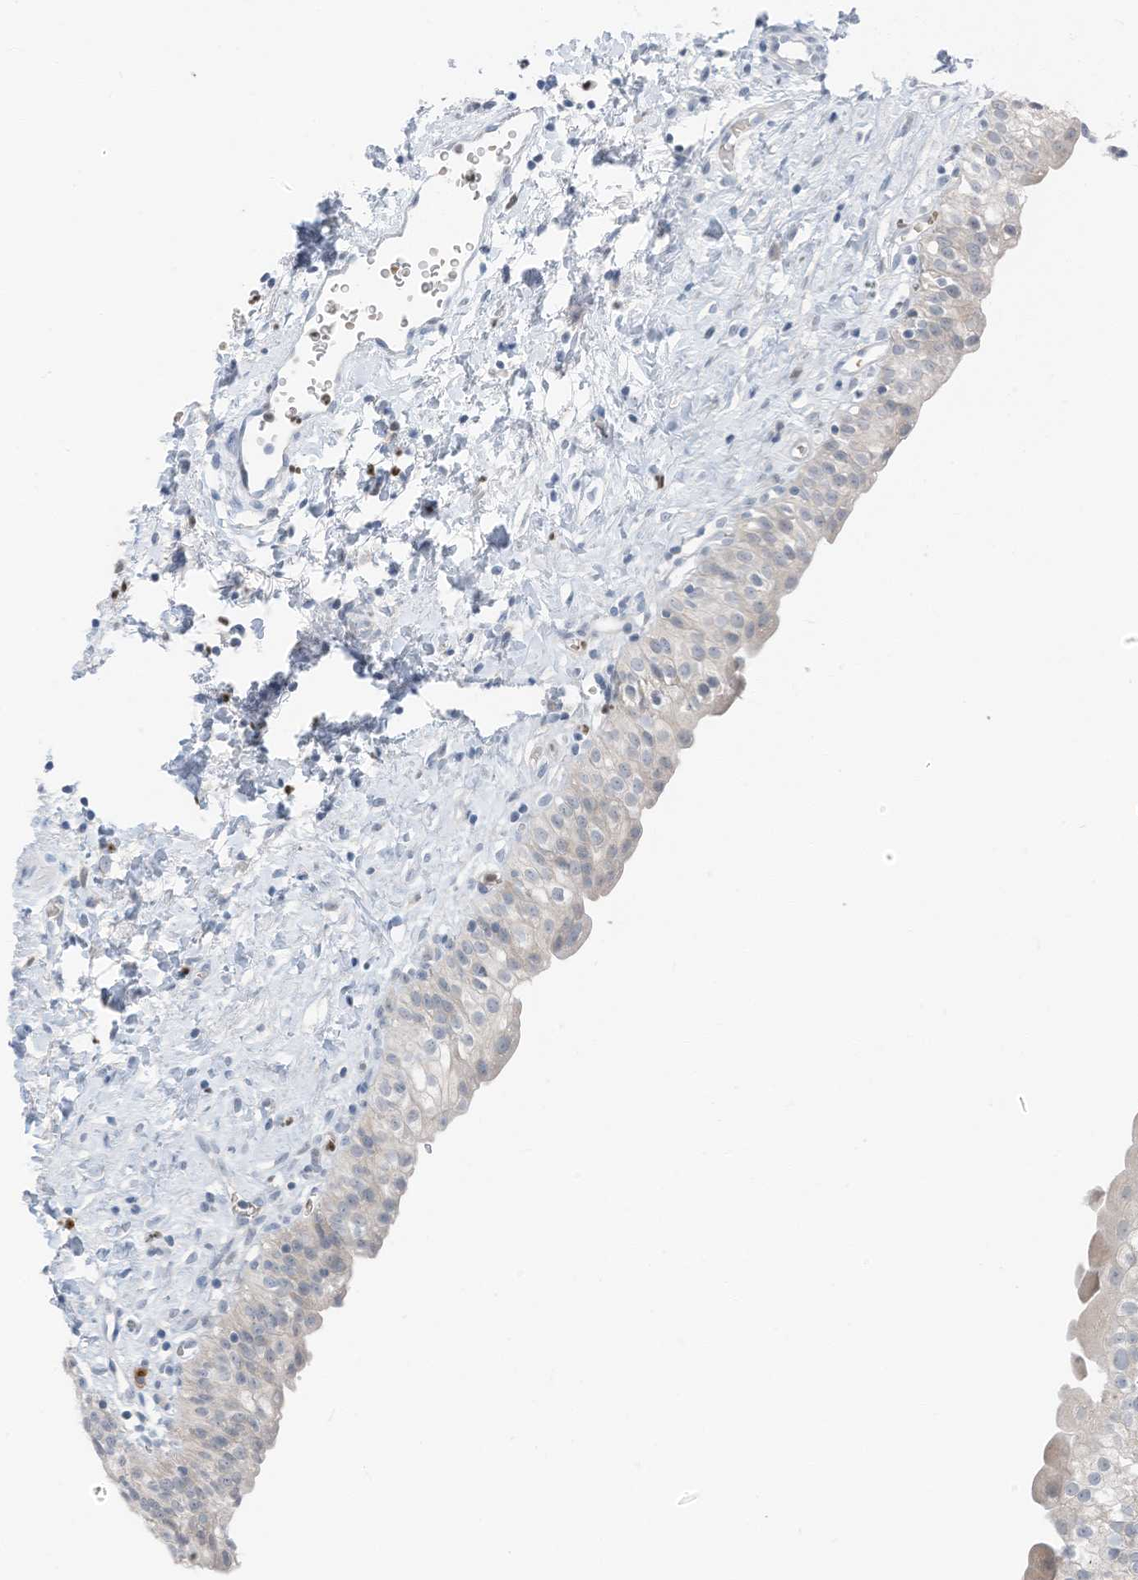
{"staining": {"intensity": "negative", "quantity": "none", "location": "none"}, "tissue": "urinary bladder", "cell_type": "Urothelial cells", "image_type": "normal", "snomed": [{"axis": "morphology", "description": "Normal tissue, NOS"}, {"axis": "topography", "description": "Urinary bladder"}], "caption": "Immunohistochemistry (IHC) micrograph of normal human urinary bladder stained for a protein (brown), which reveals no expression in urothelial cells.", "gene": "CHMP2B", "patient": {"sex": "male", "age": 51}}